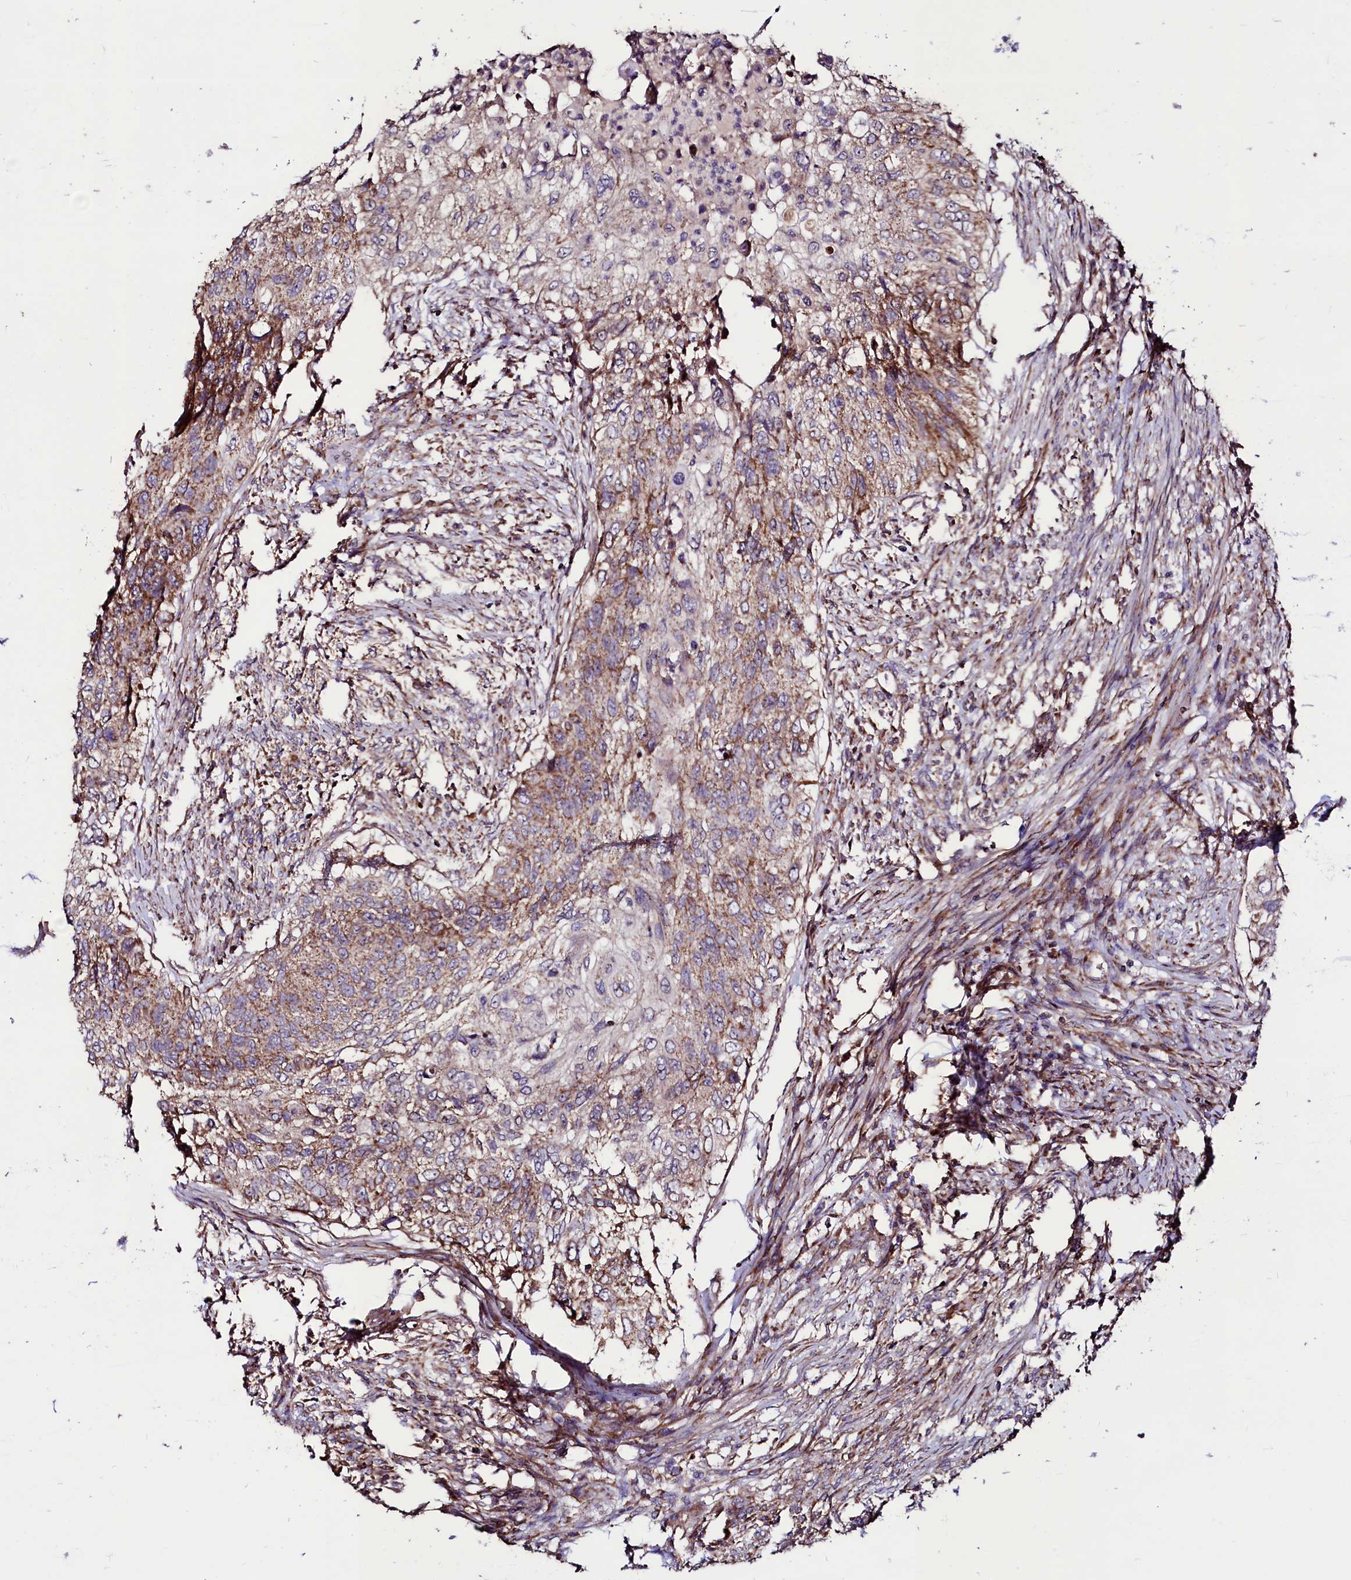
{"staining": {"intensity": "moderate", "quantity": "25%-75%", "location": "cytoplasmic/membranous"}, "tissue": "urothelial cancer", "cell_type": "Tumor cells", "image_type": "cancer", "snomed": [{"axis": "morphology", "description": "Urothelial carcinoma, High grade"}, {"axis": "topography", "description": "Urinary bladder"}], "caption": "Urothelial cancer stained with DAB (3,3'-diaminobenzidine) IHC exhibits medium levels of moderate cytoplasmic/membranous staining in about 25%-75% of tumor cells.", "gene": "STARD5", "patient": {"sex": "female", "age": 60}}